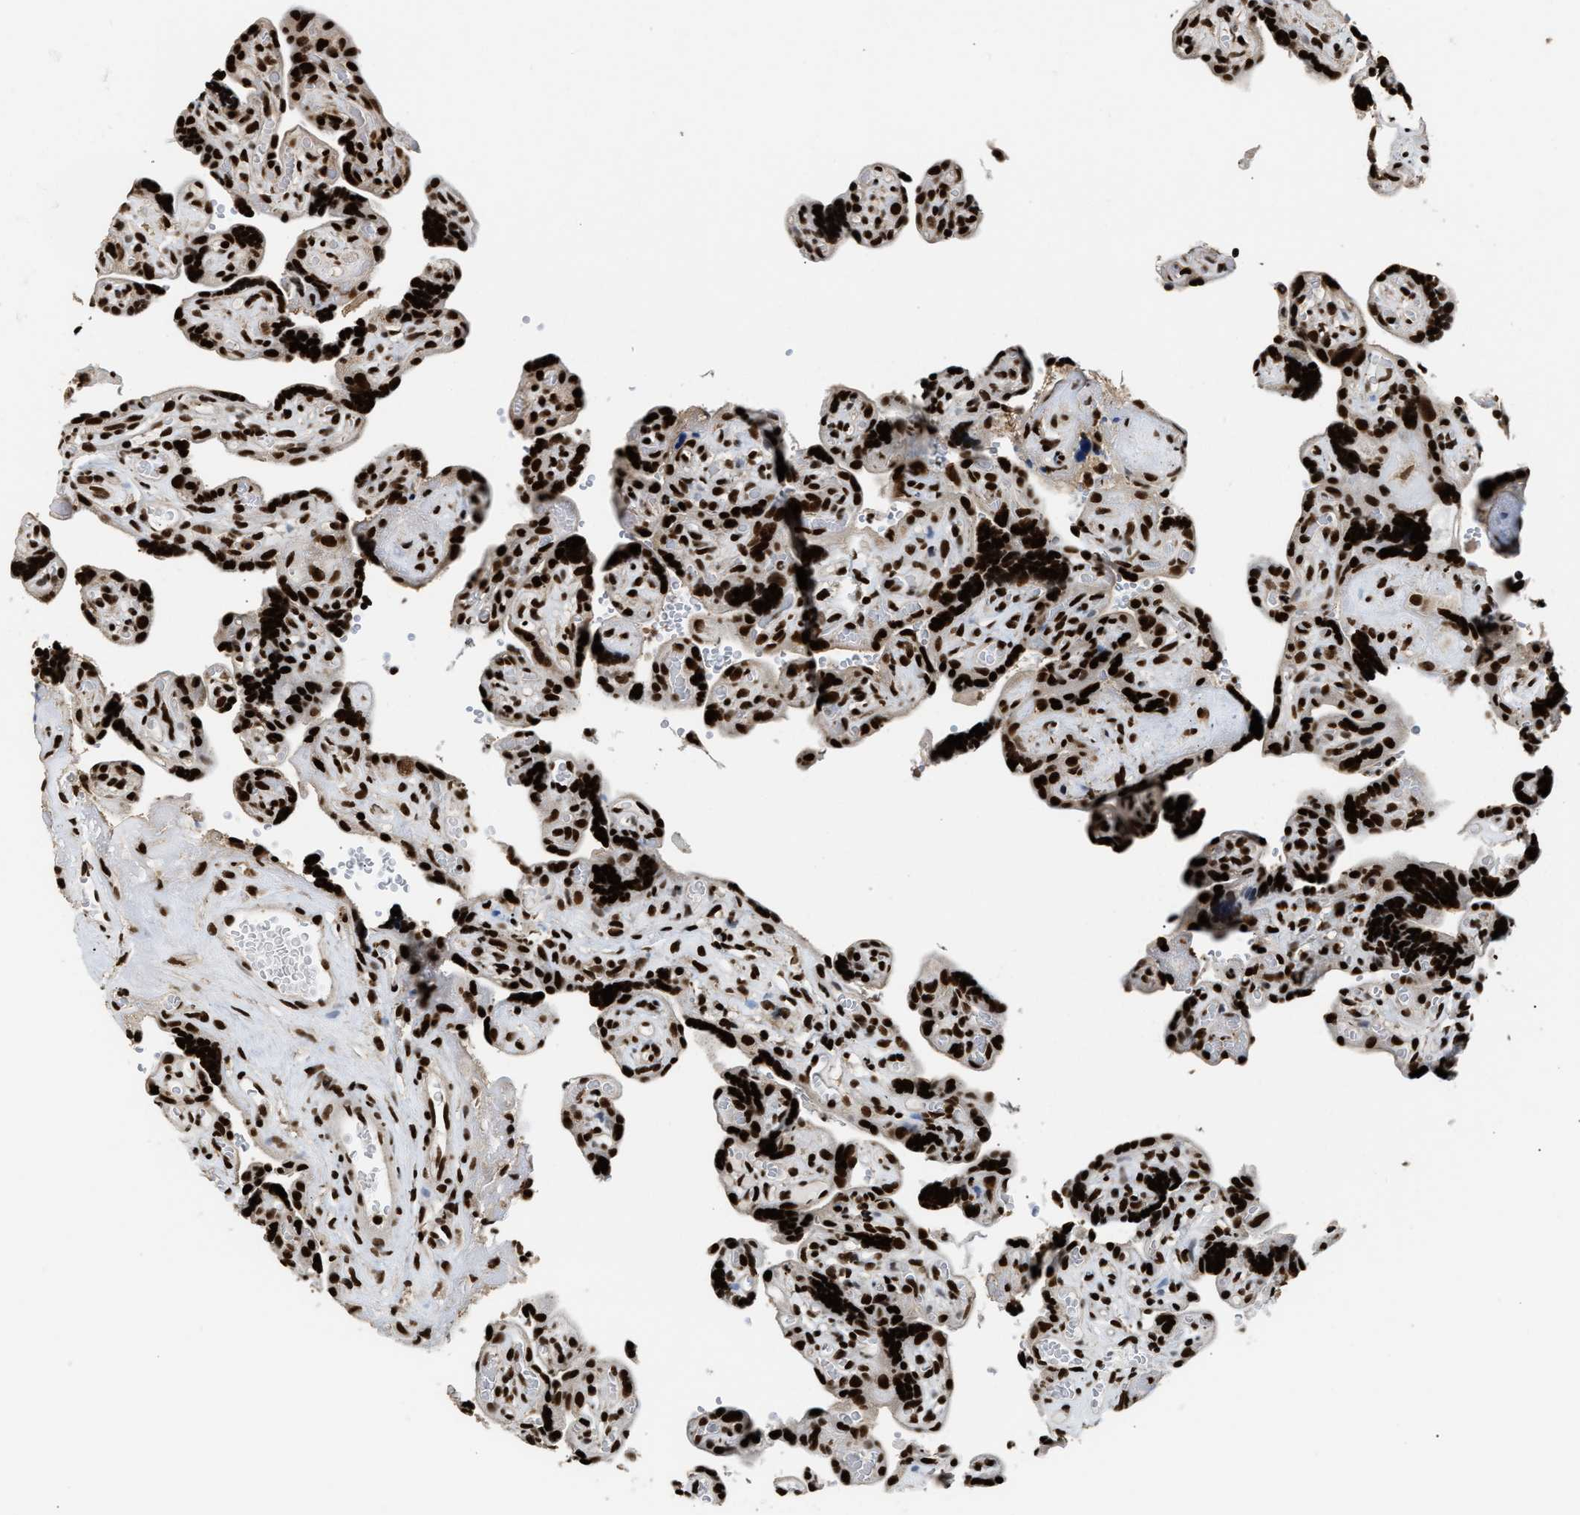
{"staining": {"intensity": "strong", "quantity": ">75%", "location": "nuclear"}, "tissue": "placenta", "cell_type": "Decidual cells", "image_type": "normal", "snomed": [{"axis": "morphology", "description": "Normal tissue, NOS"}, {"axis": "topography", "description": "Placenta"}], "caption": "Protein expression analysis of benign placenta displays strong nuclear expression in about >75% of decidual cells.", "gene": "RAD21", "patient": {"sex": "female", "age": 30}}